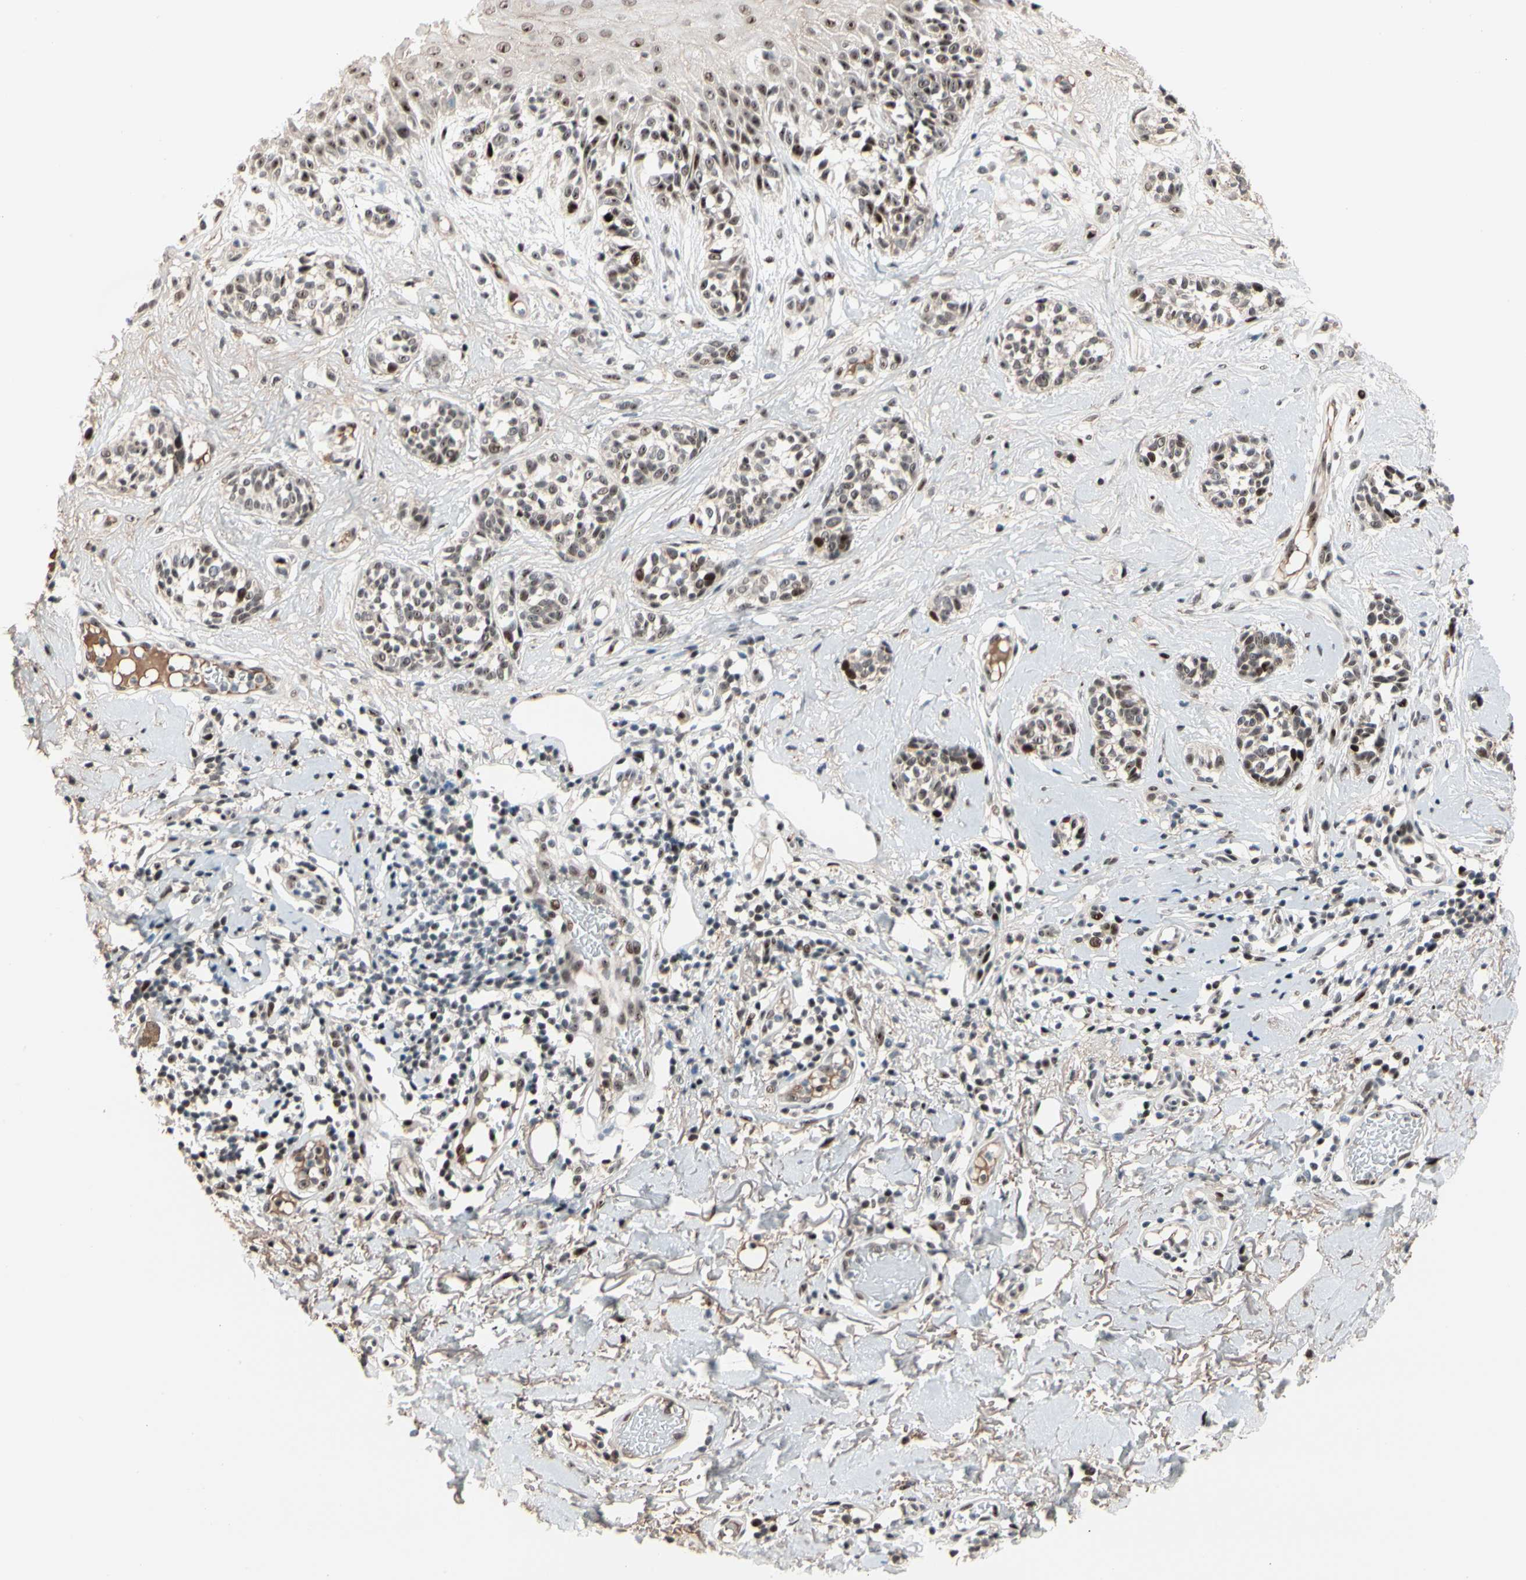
{"staining": {"intensity": "moderate", "quantity": ">75%", "location": "nuclear"}, "tissue": "melanoma", "cell_type": "Tumor cells", "image_type": "cancer", "snomed": [{"axis": "morphology", "description": "Malignant melanoma, NOS"}, {"axis": "topography", "description": "Skin"}], "caption": "Immunohistochemistry (DAB) staining of melanoma exhibits moderate nuclear protein expression in about >75% of tumor cells. (IHC, brightfield microscopy, high magnification).", "gene": "FOXO3", "patient": {"sex": "male", "age": 64}}